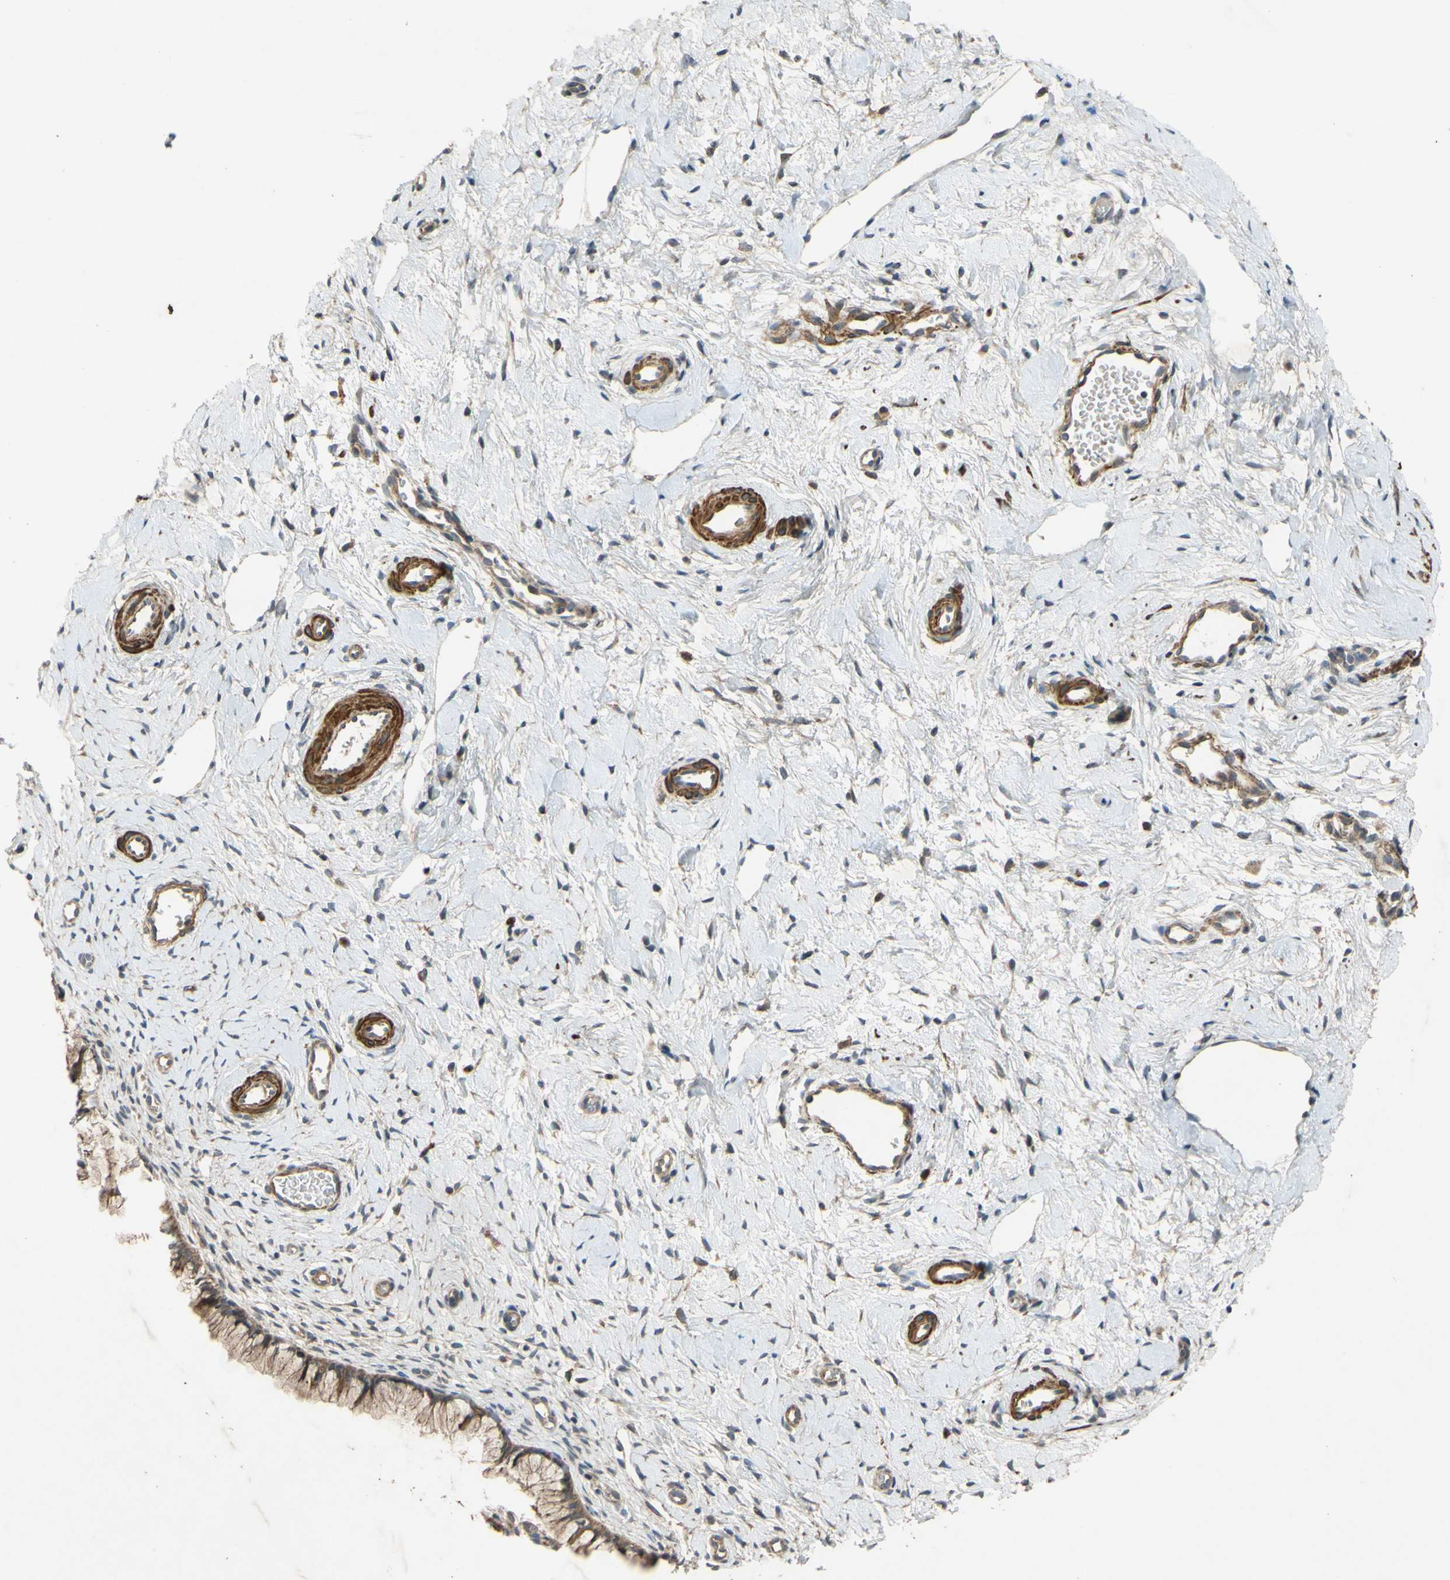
{"staining": {"intensity": "moderate", "quantity": ">75%", "location": "cytoplasmic/membranous"}, "tissue": "cervix", "cell_type": "Squamous epithelial cells", "image_type": "normal", "snomed": [{"axis": "morphology", "description": "Normal tissue, NOS"}, {"axis": "topography", "description": "Cervix"}], "caption": "High-magnification brightfield microscopy of unremarkable cervix stained with DAB (3,3'-diaminobenzidine) (brown) and counterstained with hematoxylin (blue). squamous epithelial cells exhibit moderate cytoplasmic/membranous expression is present in approximately>75% of cells. Using DAB (brown) and hematoxylin (blue) stains, captured at high magnification using brightfield microscopy.", "gene": "PARD6A", "patient": {"sex": "female", "age": 65}}